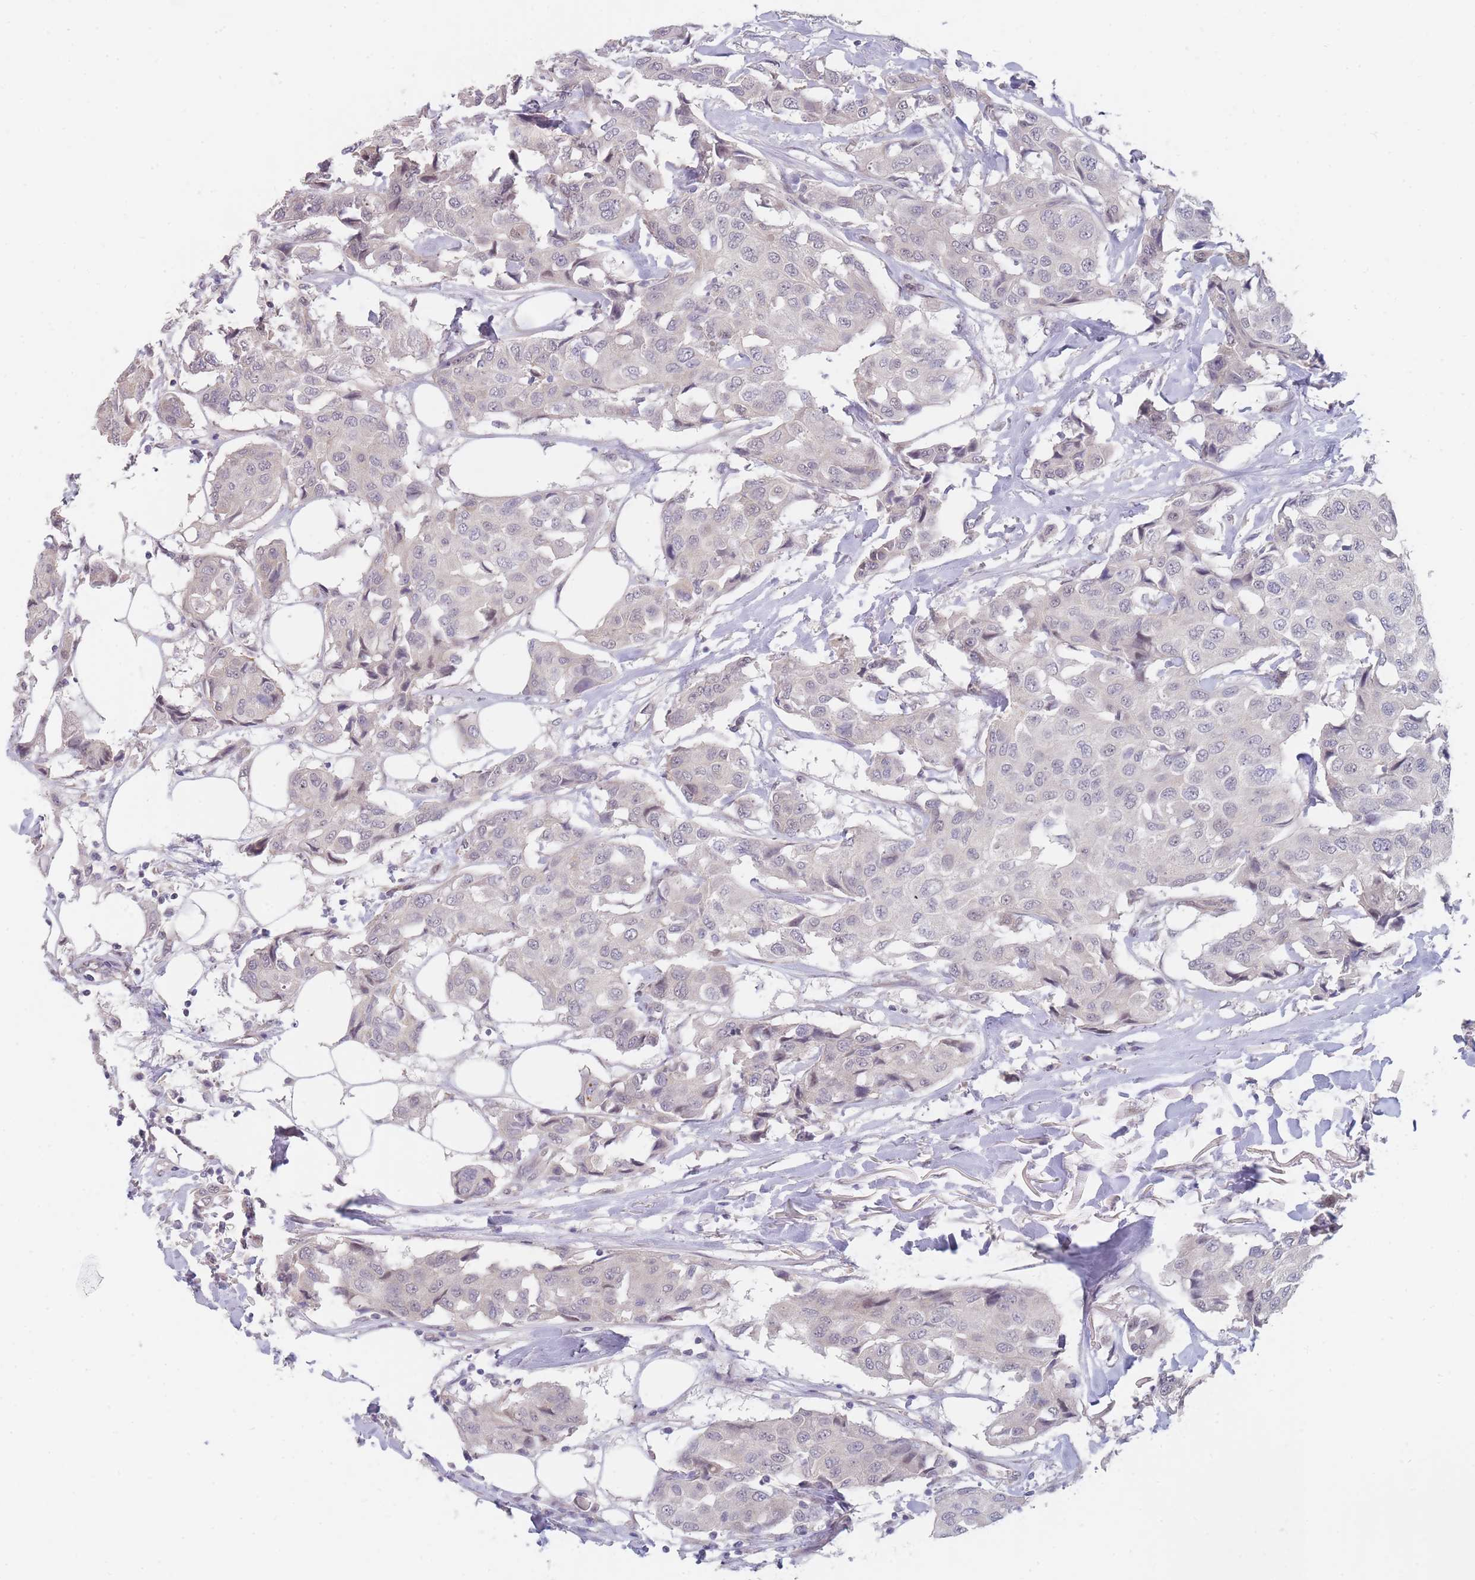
{"staining": {"intensity": "negative", "quantity": "none", "location": "none"}, "tissue": "breast cancer", "cell_type": "Tumor cells", "image_type": "cancer", "snomed": [{"axis": "morphology", "description": "Duct carcinoma"}, {"axis": "topography", "description": "Breast"}], "caption": "IHC image of human breast cancer (infiltrating ductal carcinoma) stained for a protein (brown), which demonstrates no positivity in tumor cells. (Brightfield microscopy of DAB IHC at high magnification).", "gene": "ANKRD10", "patient": {"sex": "female", "age": 80}}